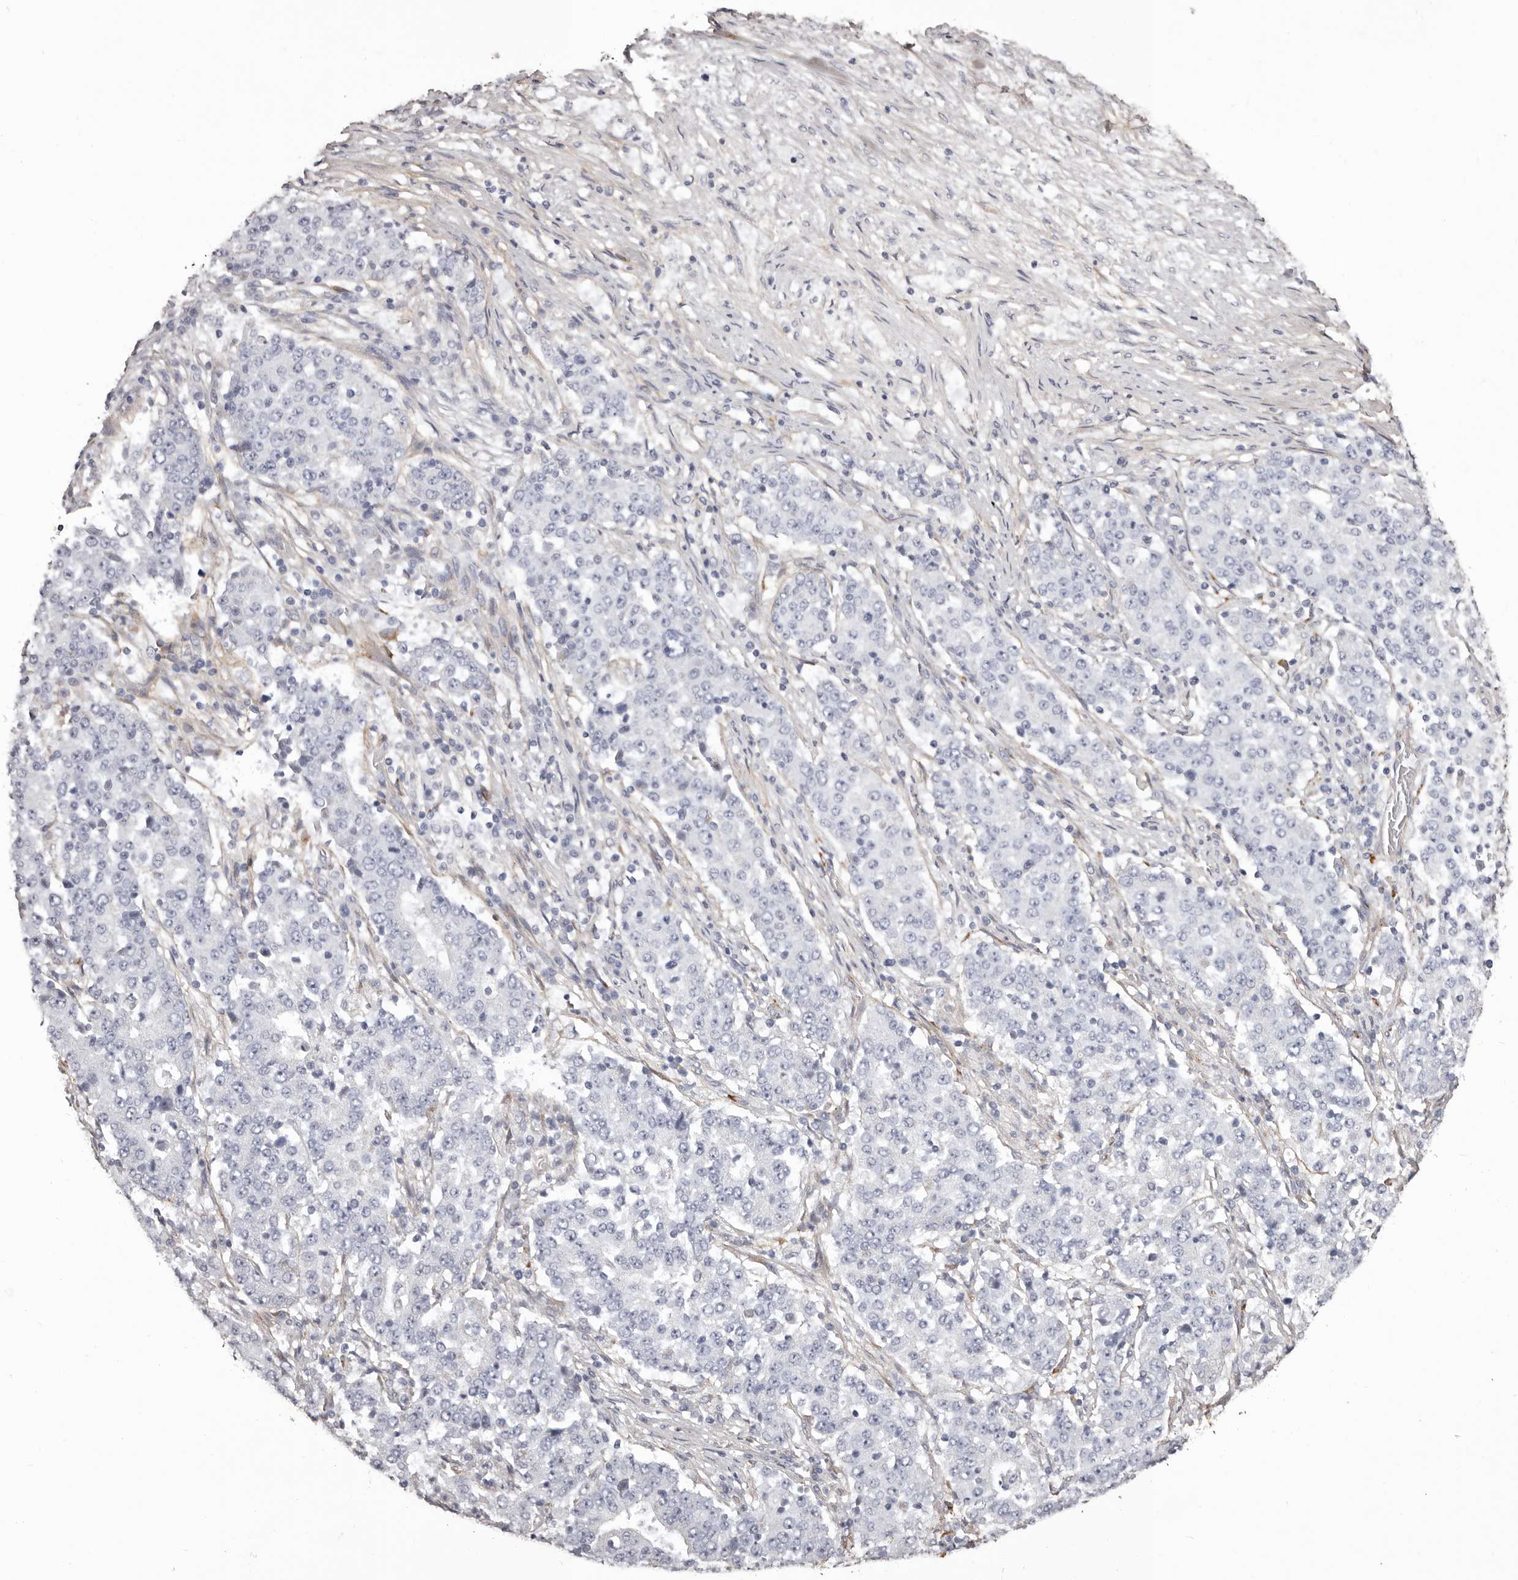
{"staining": {"intensity": "negative", "quantity": "none", "location": "none"}, "tissue": "stomach cancer", "cell_type": "Tumor cells", "image_type": "cancer", "snomed": [{"axis": "morphology", "description": "Adenocarcinoma, NOS"}, {"axis": "topography", "description": "Stomach"}], "caption": "An immunohistochemistry (IHC) image of stomach cancer is shown. There is no staining in tumor cells of stomach cancer. (Immunohistochemistry, brightfield microscopy, high magnification).", "gene": "COL6A1", "patient": {"sex": "male", "age": 59}}